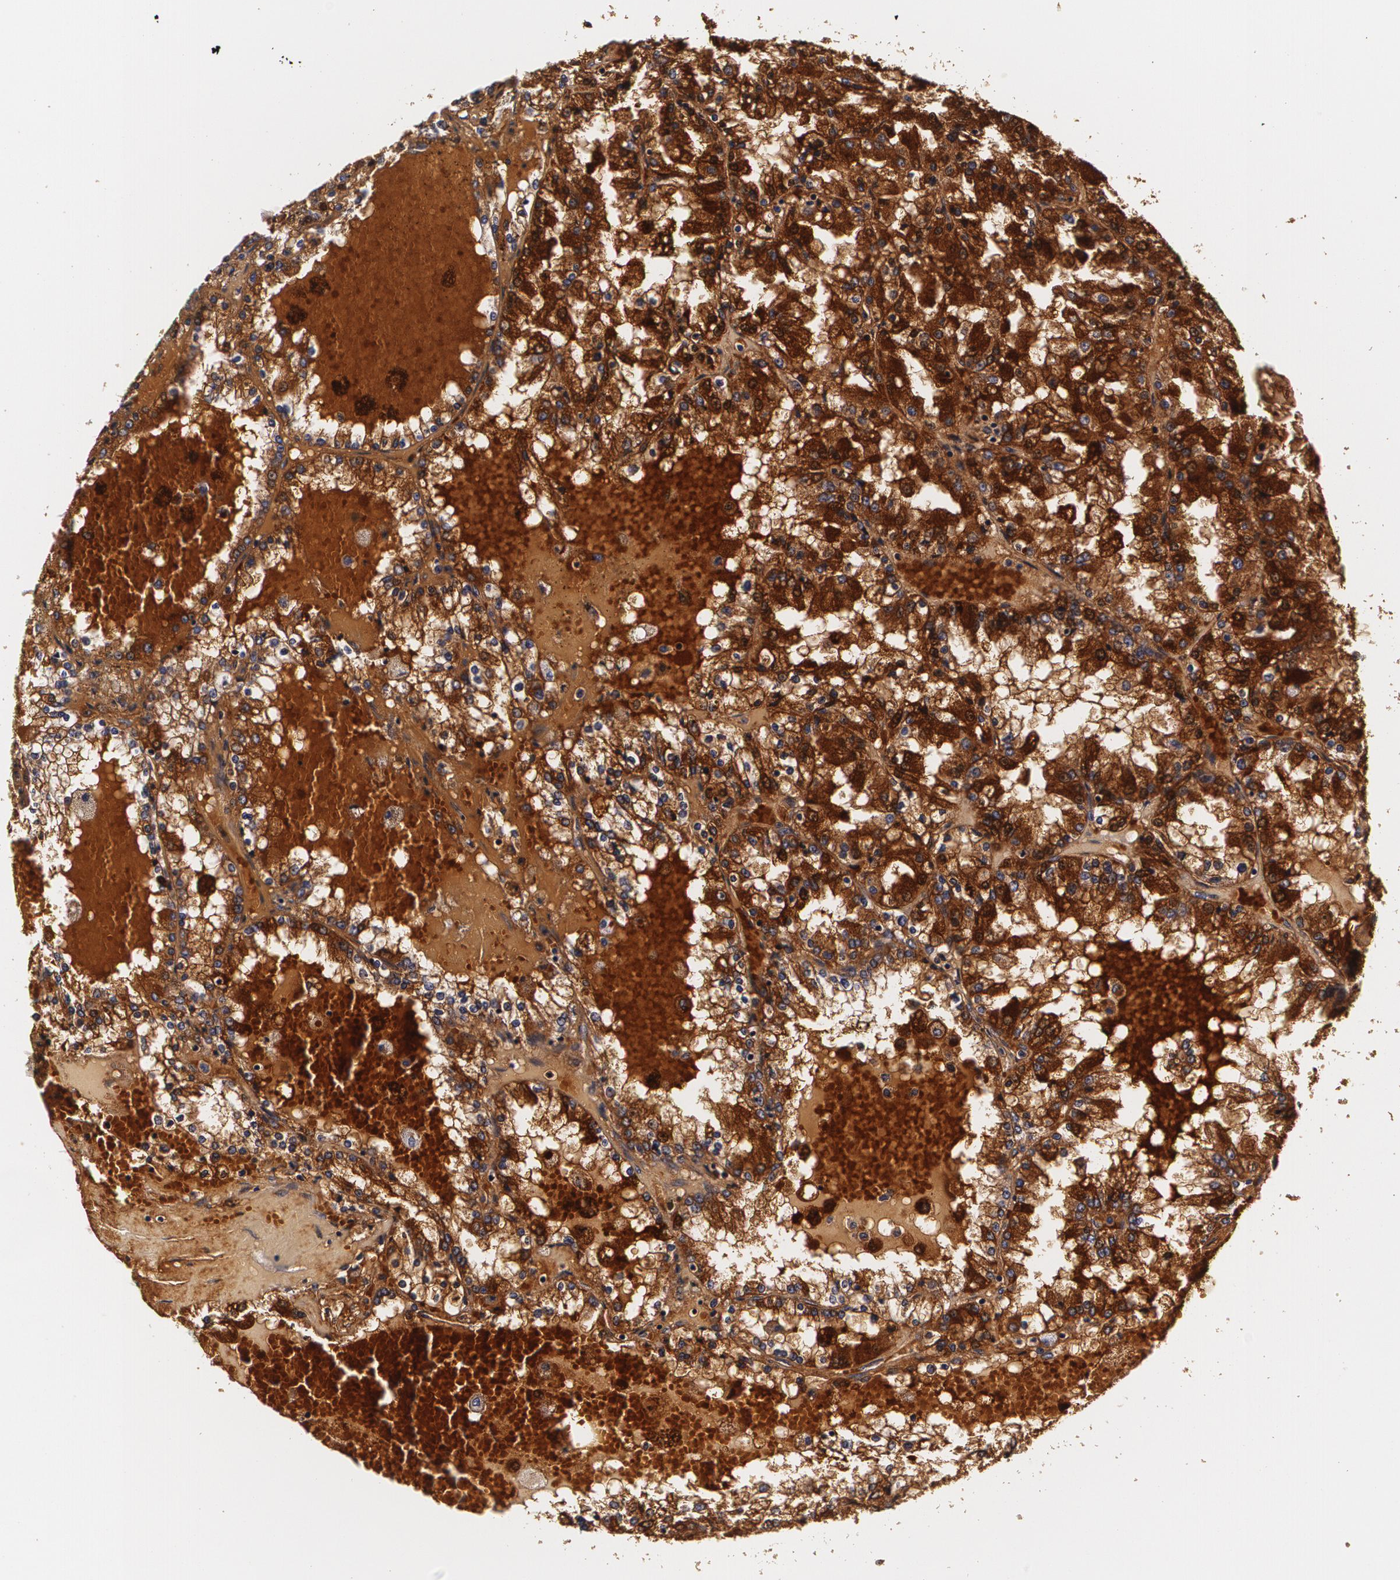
{"staining": {"intensity": "strong", "quantity": ">75%", "location": "cytoplasmic/membranous"}, "tissue": "renal cancer", "cell_type": "Tumor cells", "image_type": "cancer", "snomed": [{"axis": "morphology", "description": "Adenocarcinoma, NOS"}, {"axis": "topography", "description": "Kidney"}], "caption": "Renal cancer stained for a protein (brown) displays strong cytoplasmic/membranous positive staining in approximately >75% of tumor cells.", "gene": "TTR", "patient": {"sex": "female", "age": 56}}